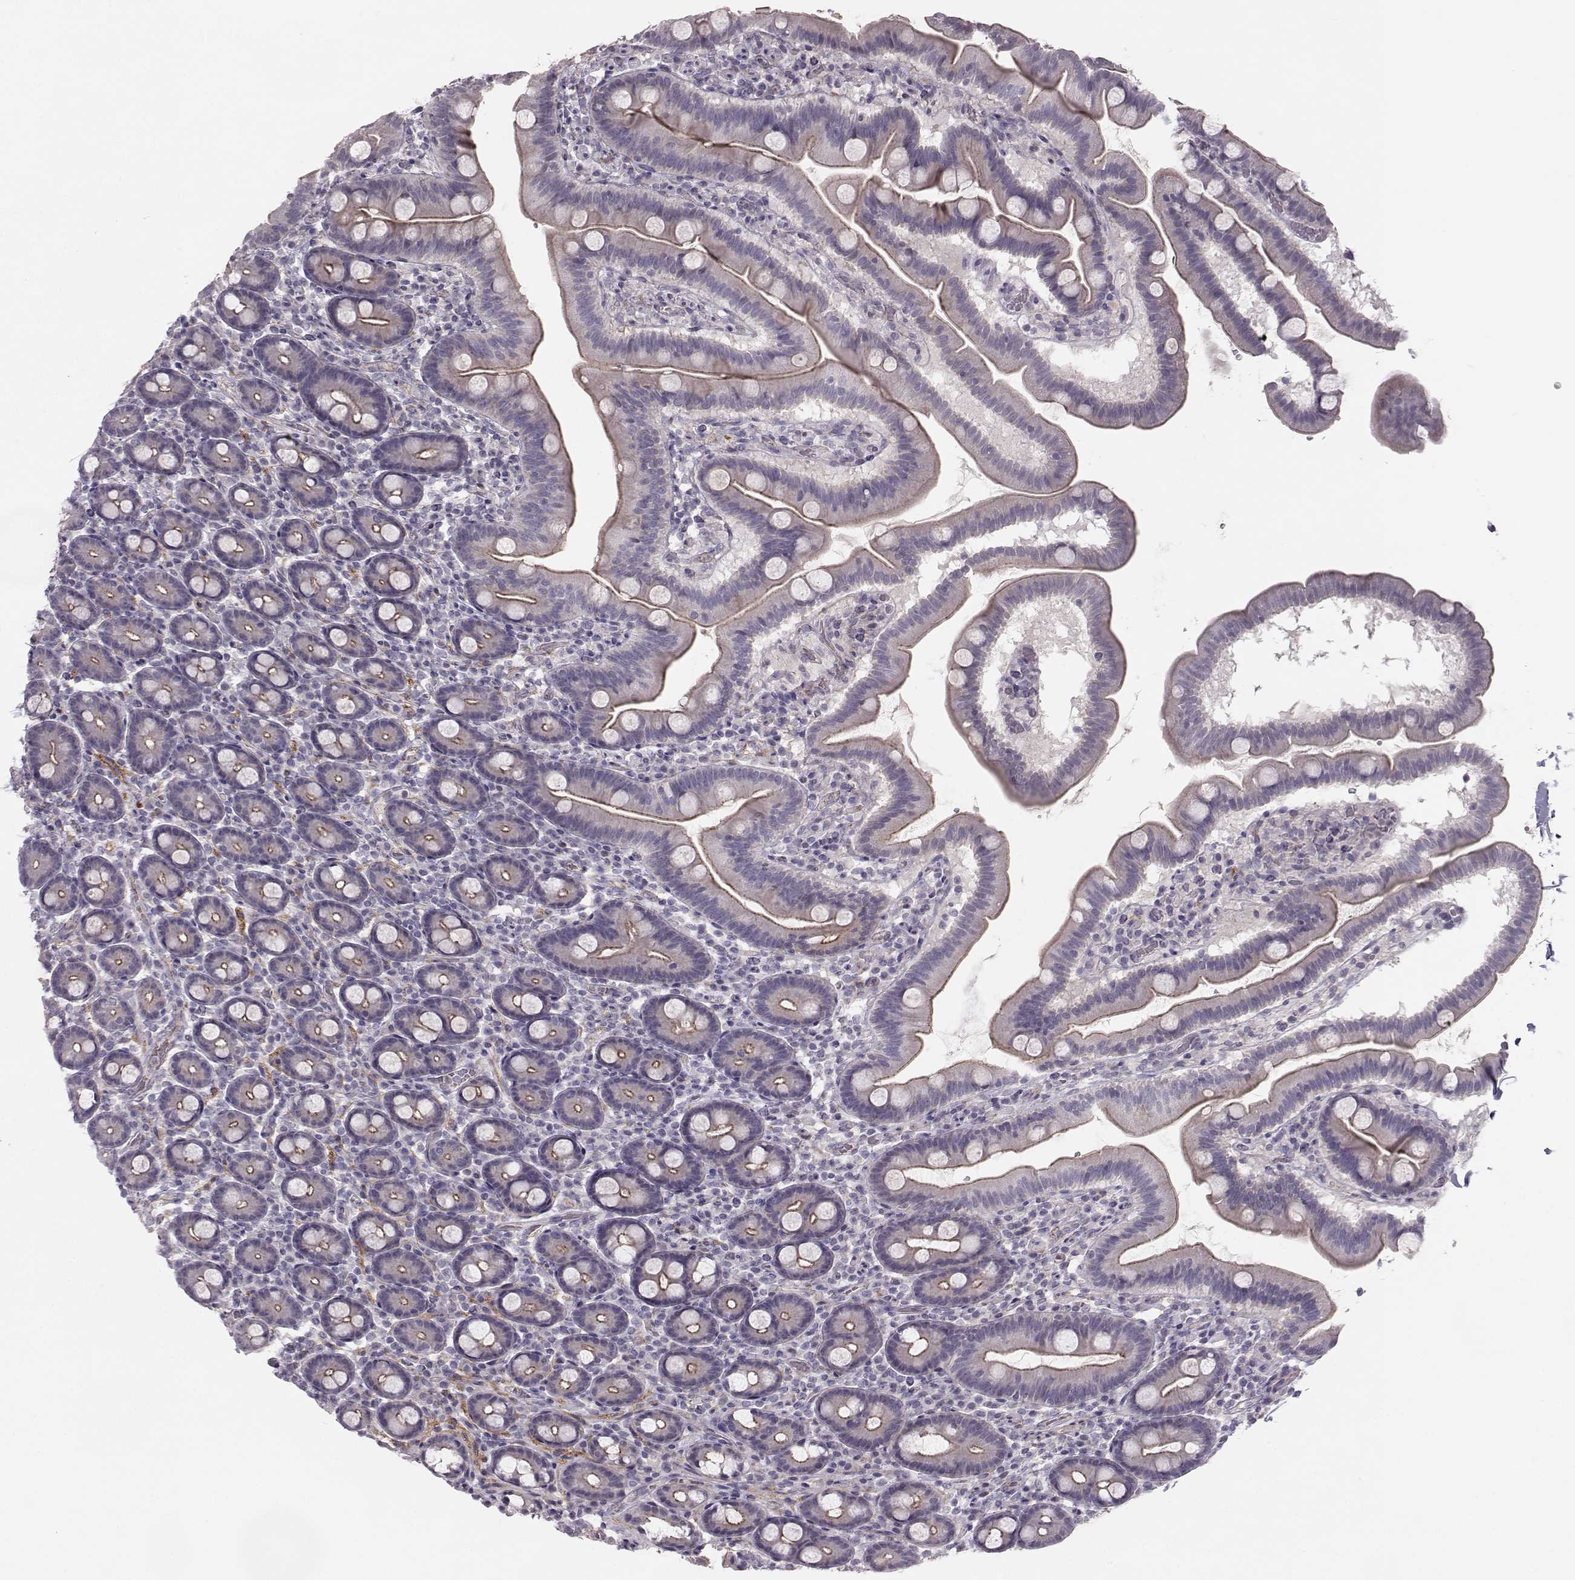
{"staining": {"intensity": "moderate", "quantity": "<25%", "location": "cytoplasmic/membranous"}, "tissue": "duodenum", "cell_type": "Glandular cells", "image_type": "normal", "snomed": [{"axis": "morphology", "description": "Normal tissue, NOS"}, {"axis": "topography", "description": "Duodenum"}], "caption": "DAB immunohistochemical staining of benign duodenum displays moderate cytoplasmic/membranous protein expression in about <25% of glandular cells. (DAB (3,3'-diaminobenzidine) IHC, brown staining for protein, blue staining for nuclei).", "gene": "MAST1", "patient": {"sex": "male", "age": 59}}